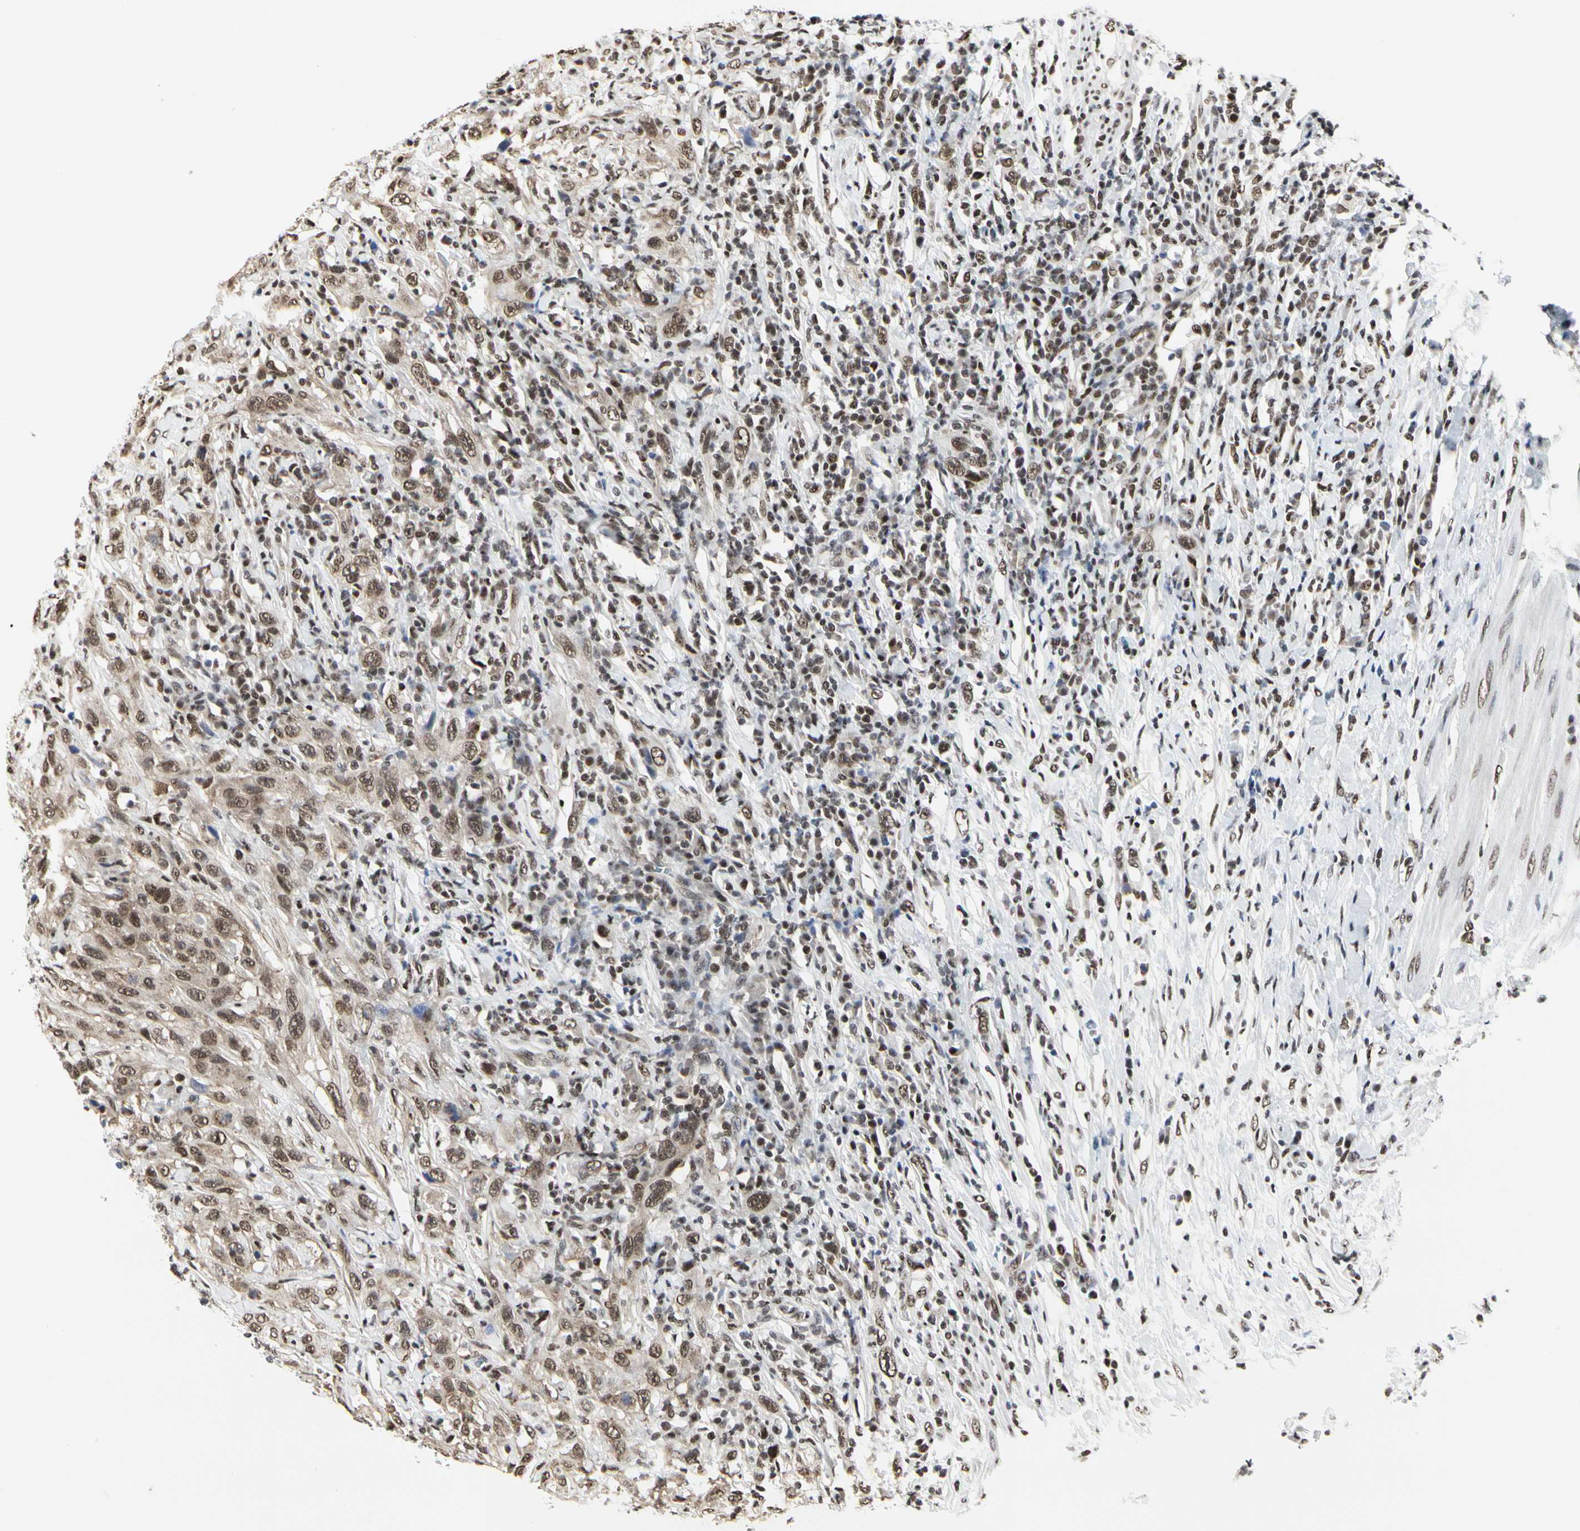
{"staining": {"intensity": "moderate", "quantity": ">75%", "location": "nuclear"}, "tissue": "urothelial cancer", "cell_type": "Tumor cells", "image_type": "cancer", "snomed": [{"axis": "morphology", "description": "Urothelial carcinoma, High grade"}, {"axis": "topography", "description": "Urinary bladder"}], "caption": "Brown immunohistochemical staining in urothelial cancer shows moderate nuclear positivity in about >75% of tumor cells. (IHC, brightfield microscopy, high magnification).", "gene": "PRMT3", "patient": {"sex": "male", "age": 61}}